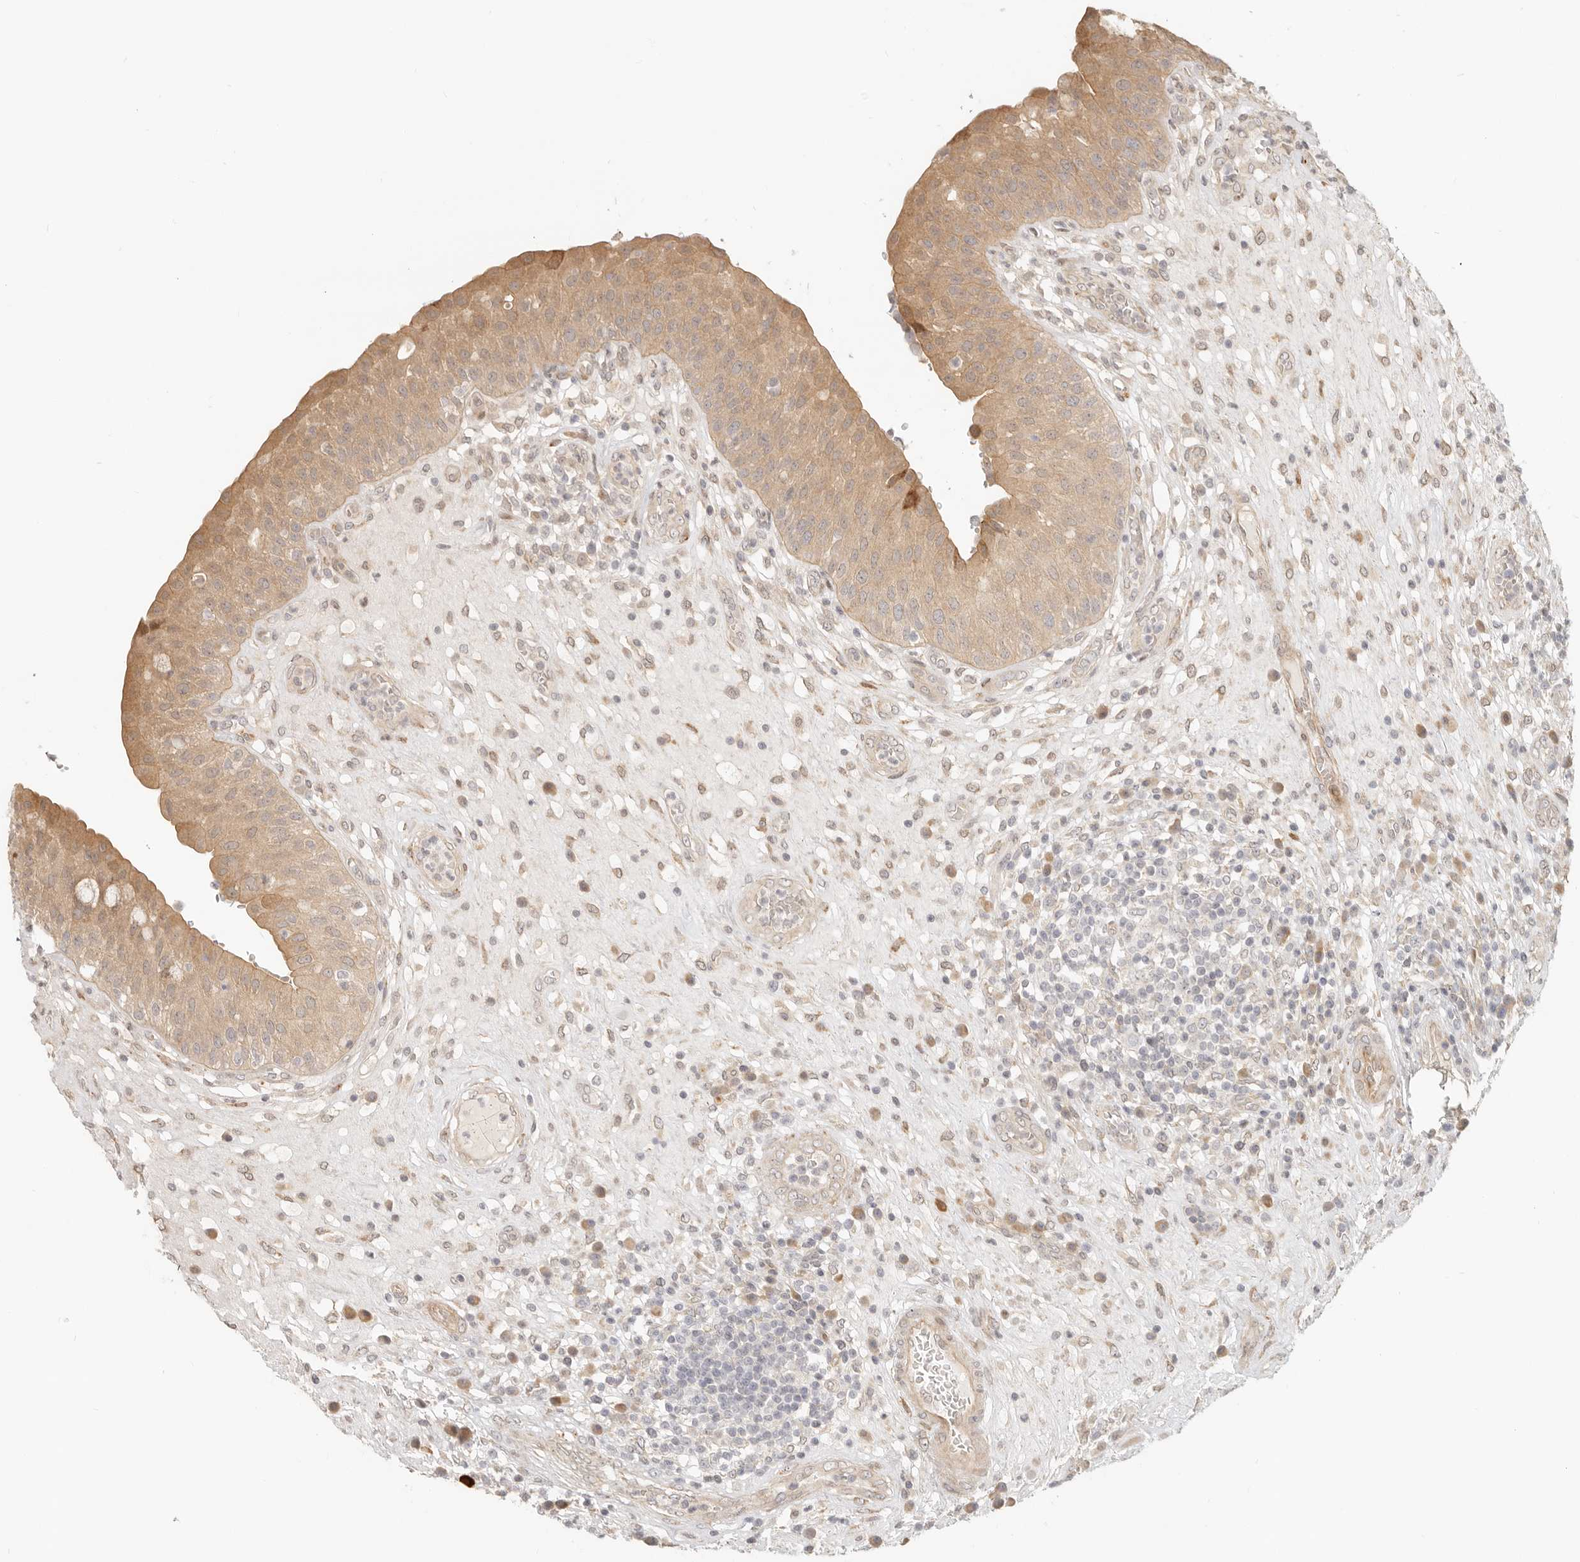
{"staining": {"intensity": "moderate", "quantity": ">75%", "location": "cytoplasmic/membranous"}, "tissue": "urinary bladder", "cell_type": "Urothelial cells", "image_type": "normal", "snomed": [{"axis": "morphology", "description": "Normal tissue, NOS"}, {"axis": "topography", "description": "Urinary bladder"}], "caption": "Protein analysis of normal urinary bladder displays moderate cytoplasmic/membranous staining in about >75% of urothelial cells. (DAB IHC with brightfield microscopy, high magnification).", "gene": "TUFT1", "patient": {"sex": "female", "age": 62}}